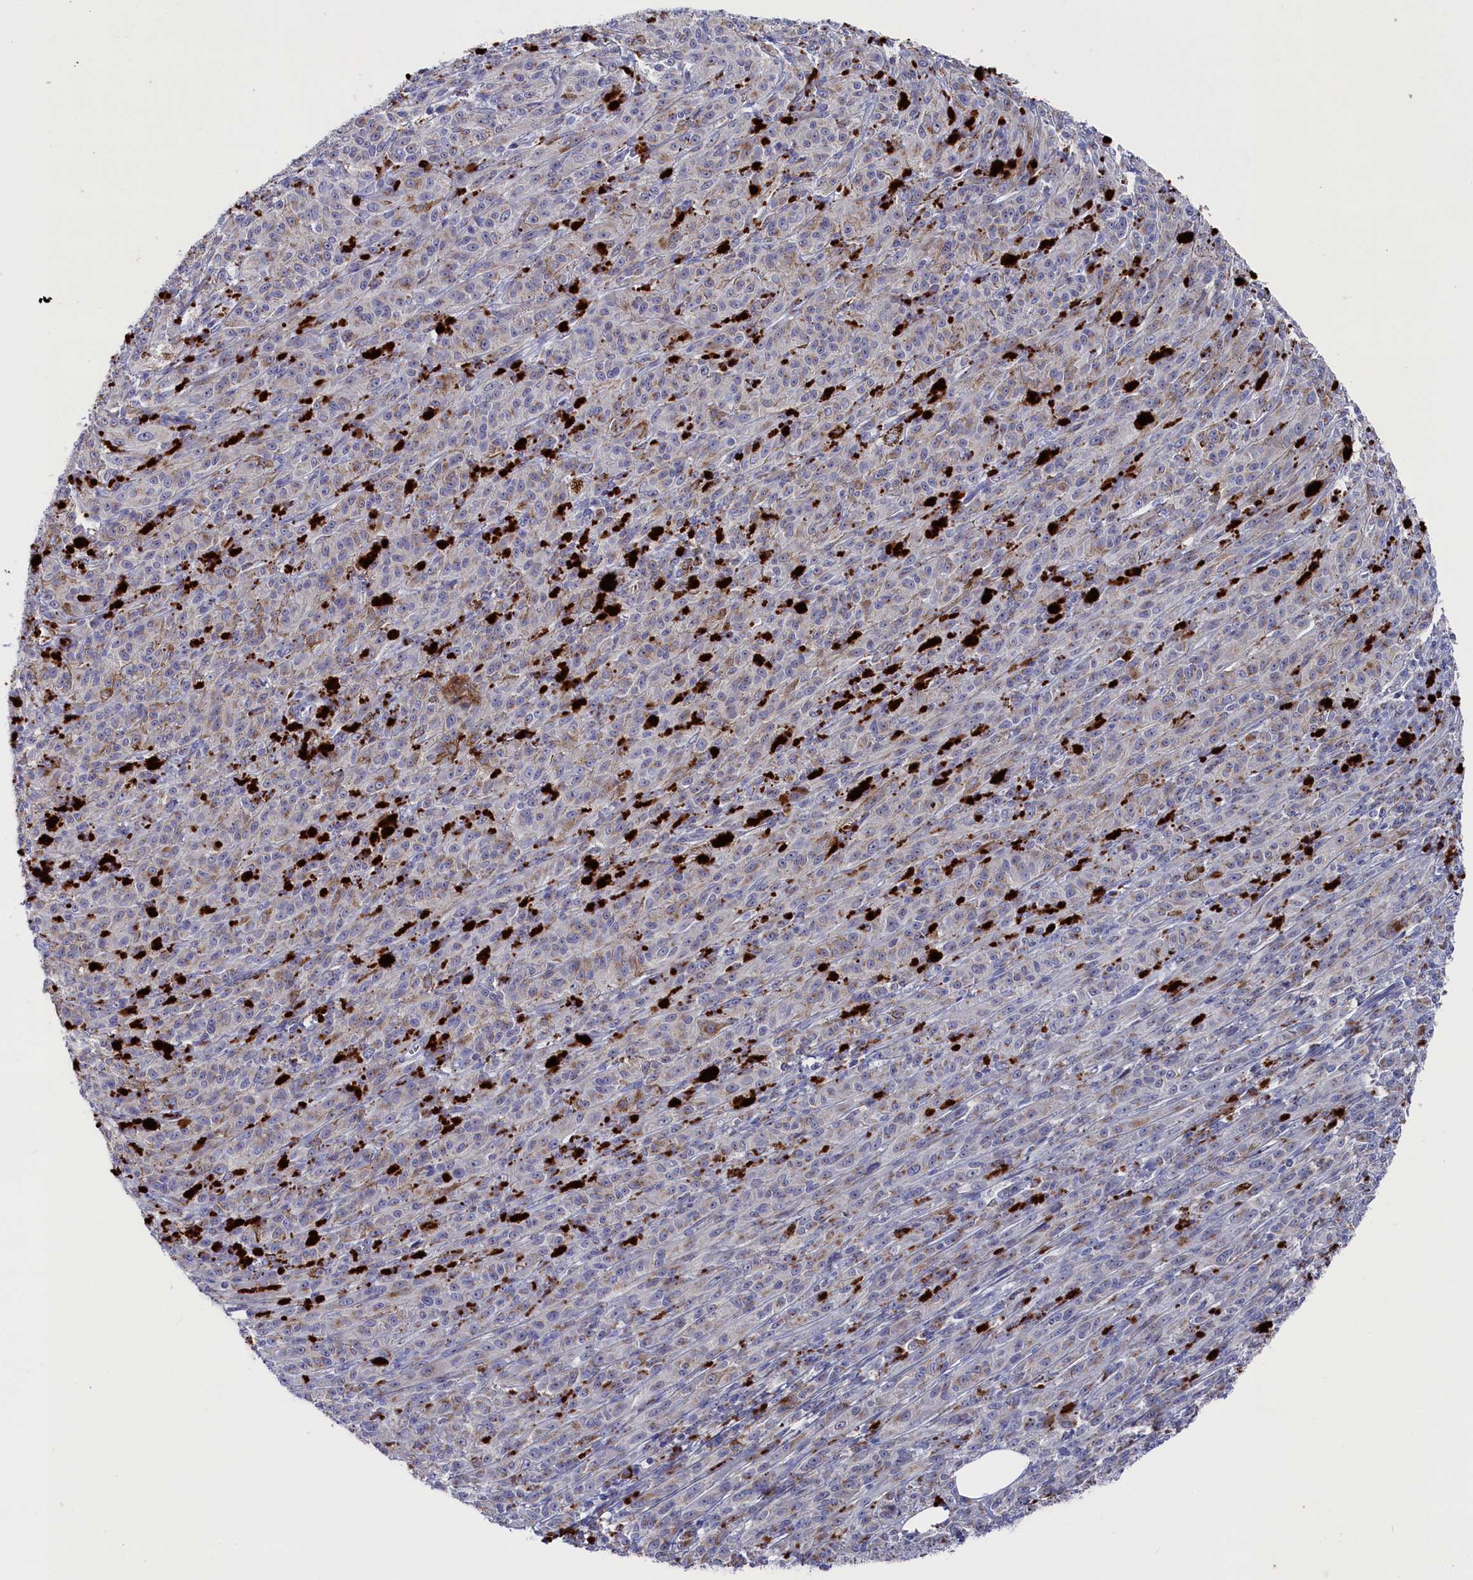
{"staining": {"intensity": "moderate", "quantity": "25%-75%", "location": "cytoplasmic/membranous"}, "tissue": "melanoma", "cell_type": "Tumor cells", "image_type": "cancer", "snomed": [{"axis": "morphology", "description": "Malignant melanoma, NOS"}, {"axis": "topography", "description": "Skin"}], "caption": "A photomicrograph of human malignant melanoma stained for a protein displays moderate cytoplasmic/membranous brown staining in tumor cells.", "gene": "GPR108", "patient": {"sex": "female", "age": 52}}